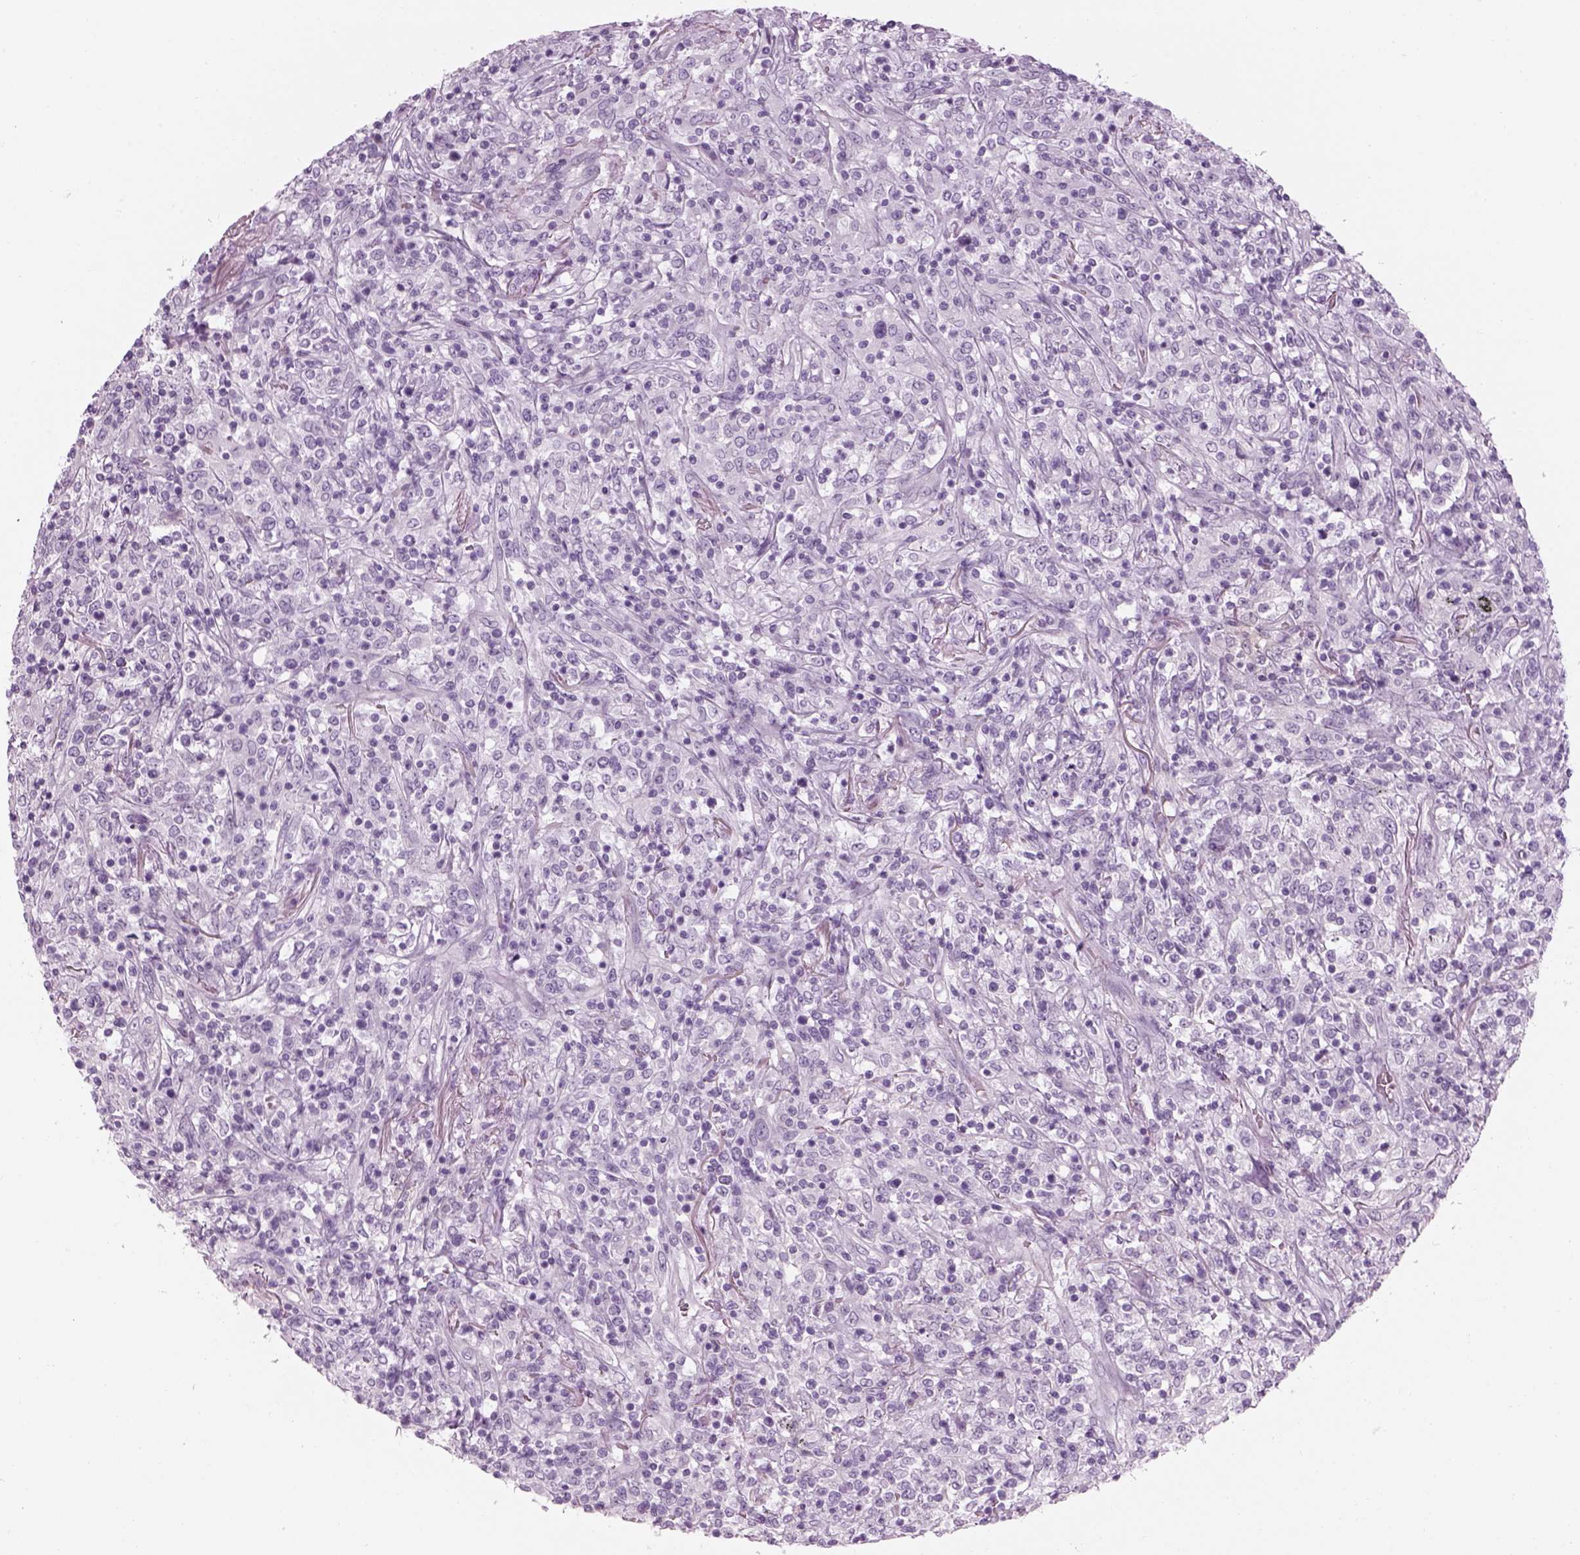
{"staining": {"intensity": "negative", "quantity": "none", "location": "none"}, "tissue": "lymphoma", "cell_type": "Tumor cells", "image_type": "cancer", "snomed": [{"axis": "morphology", "description": "Malignant lymphoma, non-Hodgkin's type, High grade"}, {"axis": "topography", "description": "Lung"}], "caption": "IHC histopathology image of malignant lymphoma, non-Hodgkin's type (high-grade) stained for a protein (brown), which reveals no expression in tumor cells. (DAB immunohistochemistry (IHC) with hematoxylin counter stain).", "gene": "GAS2L2", "patient": {"sex": "male", "age": 79}}